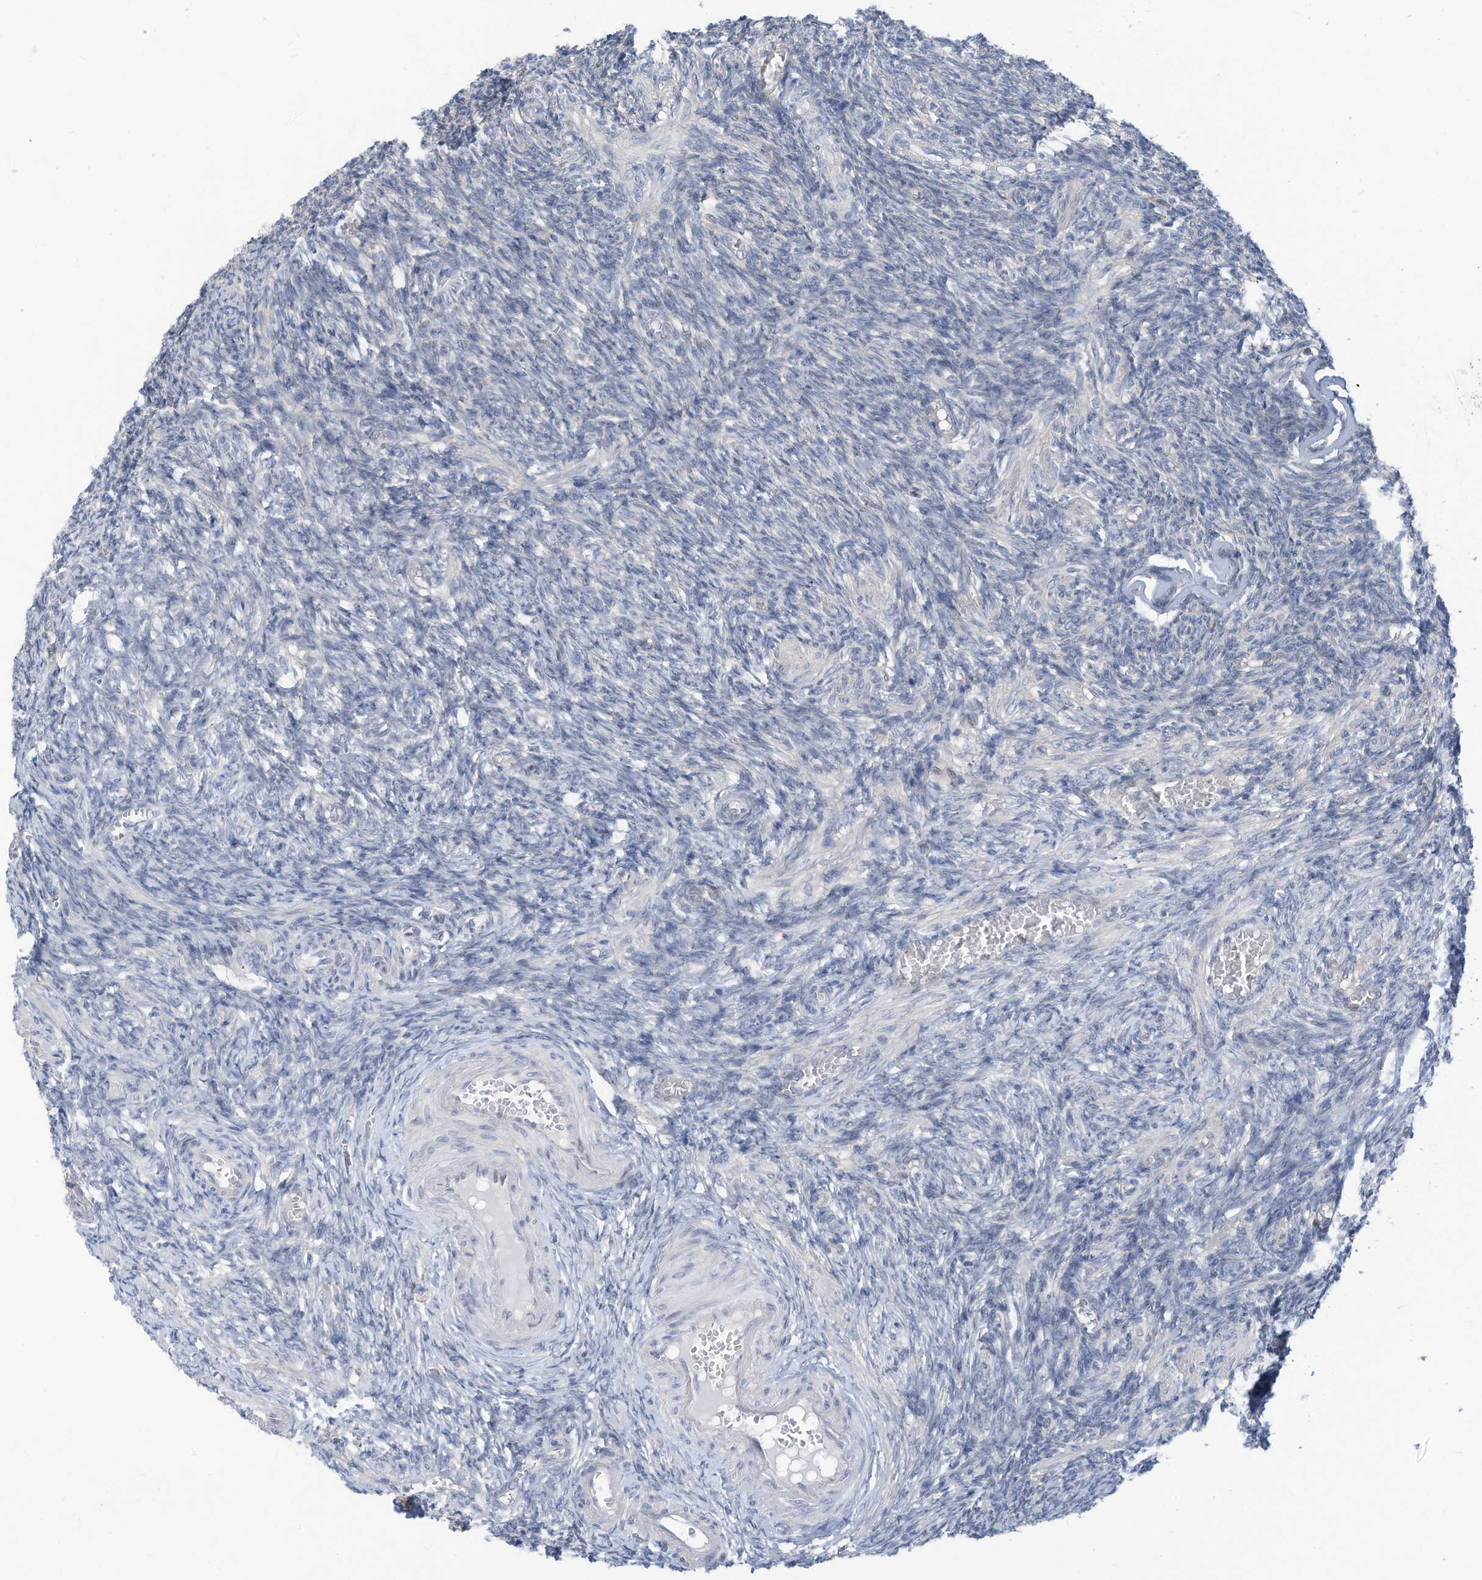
{"staining": {"intensity": "negative", "quantity": "none", "location": "none"}, "tissue": "ovary", "cell_type": "Ovarian stroma cells", "image_type": "normal", "snomed": [{"axis": "morphology", "description": "Normal tissue, NOS"}, {"axis": "topography", "description": "Ovary"}], "caption": "This is an IHC image of benign human ovary. There is no expression in ovarian stroma cells.", "gene": "SLC1A5", "patient": {"sex": "female", "age": 27}}